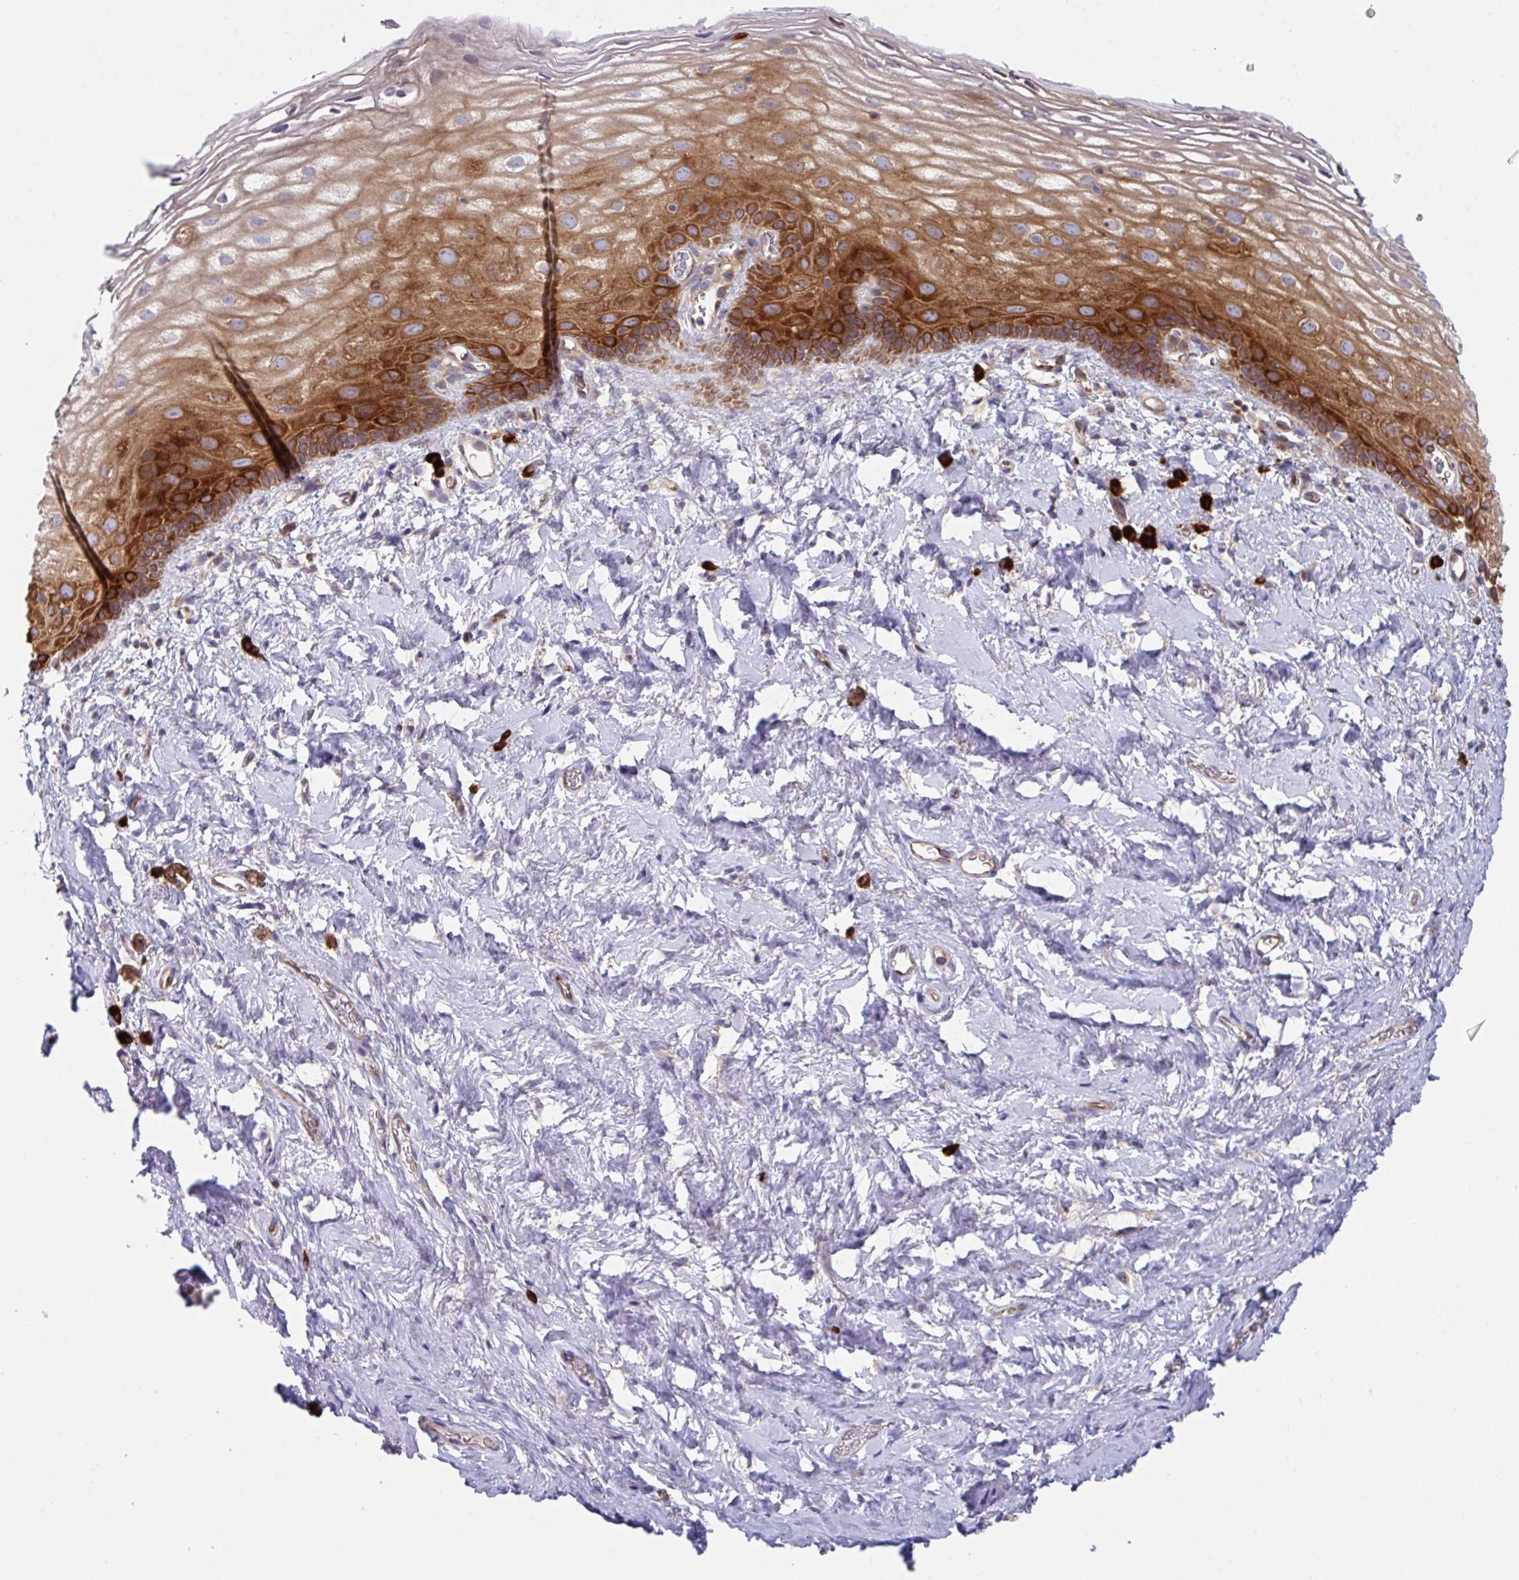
{"staining": {"intensity": "strong", "quantity": "25%-75%", "location": "cytoplasmic/membranous"}, "tissue": "vagina", "cell_type": "Squamous epithelial cells", "image_type": "normal", "snomed": [{"axis": "morphology", "description": "Normal tissue, NOS"}, {"axis": "morphology", "description": "Adenocarcinoma, NOS"}, {"axis": "topography", "description": "Rectum"}, {"axis": "topography", "description": "Vagina"}, {"axis": "topography", "description": "Peripheral nerve tissue"}], "caption": "A brown stain shows strong cytoplasmic/membranous staining of a protein in squamous epithelial cells of normal vagina.", "gene": "YARS2", "patient": {"sex": "female", "age": 71}}